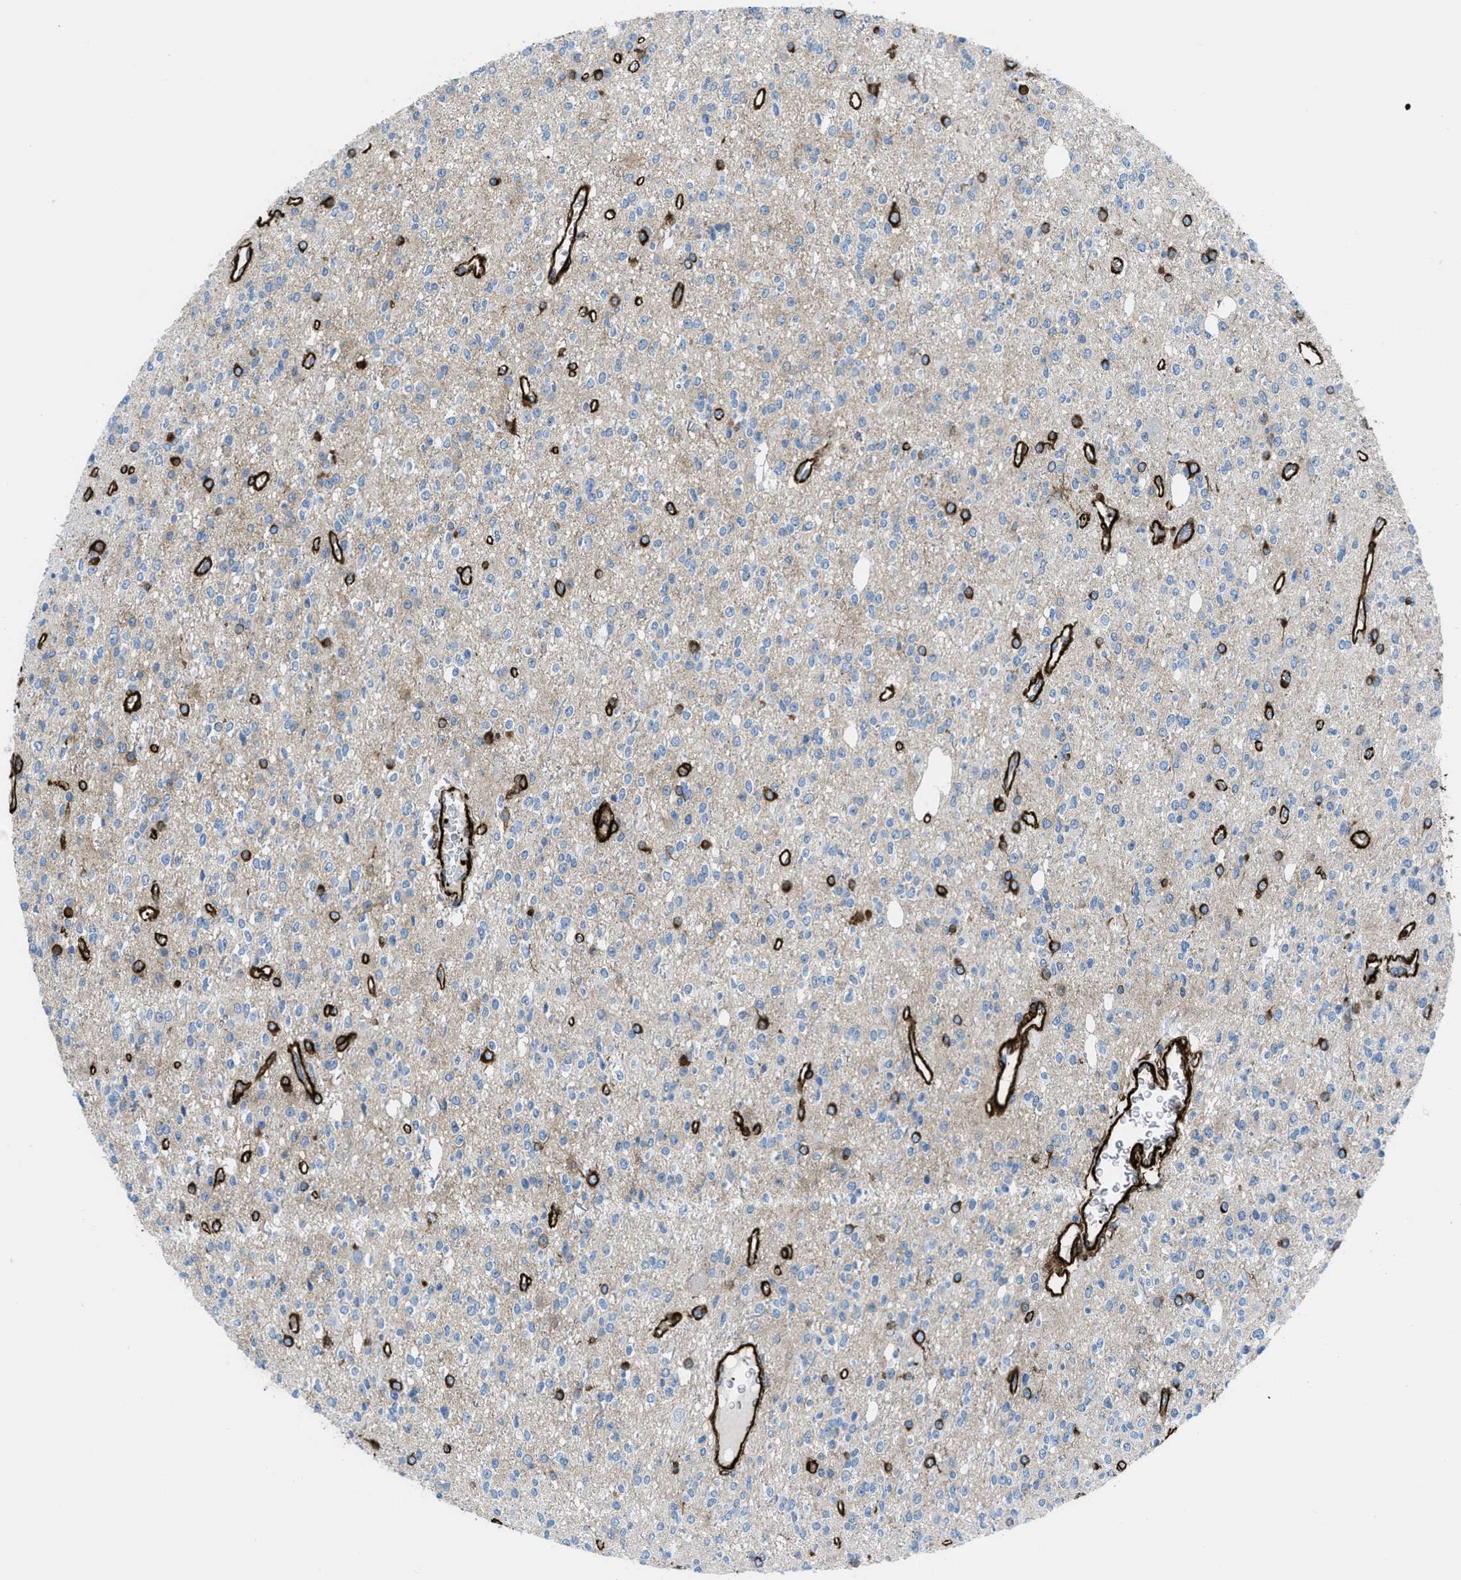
{"staining": {"intensity": "negative", "quantity": "none", "location": "none"}, "tissue": "glioma", "cell_type": "Tumor cells", "image_type": "cancer", "snomed": [{"axis": "morphology", "description": "Glioma, malignant, High grade"}, {"axis": "topography", "description": "pancreas cauda"}], "caption": "A high-resolution image shows IHC staining of malignant high-grade glioma, which exhibits no significant positivity in tumor cells.", "gene": "CALD1", "patient": {"sex": "male", "age": 60}}